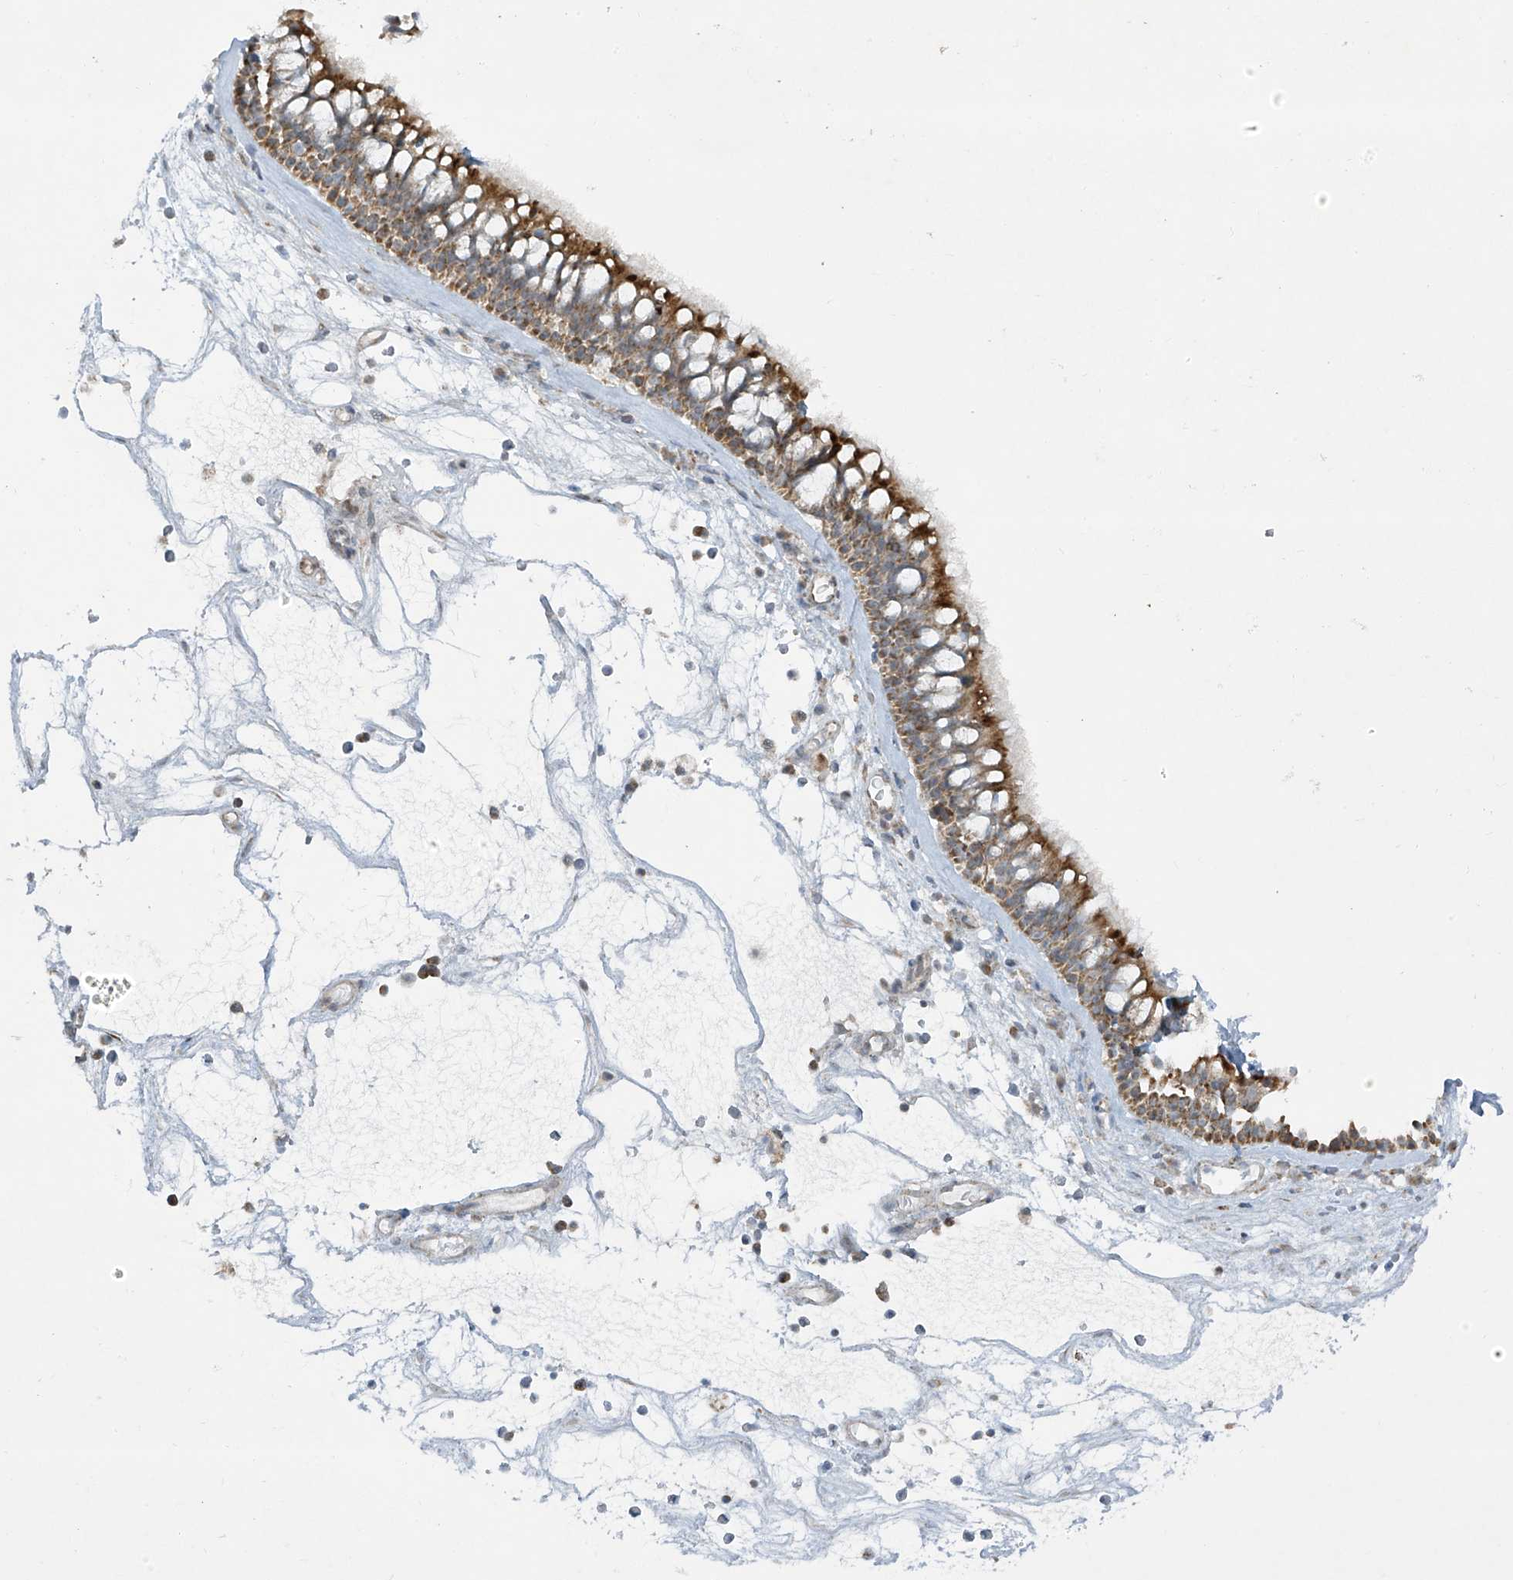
{"staining": {"intensity": "strong", "quantity": ">75%", "location": "cytoplasmic/membranous"}, "tissue": "nasopharynx", "cell_type": "Respiratory epithelial cells", "image_type": "normal", "snomed": [{"axis": "morphology", "description": "Normal tissue, NOS"}, {"axis": "morphology", "description": "Inflammation, NOS"}, {"axis": "morphology", "description": "Malignant melanoma, Metastatic site"}, {"axis": "topography", "description": "Nasopharynx"}], "caption": "Protein staining of unremarkable nasopharynx exhibits strong cytoplasmic/membranous staining in about >75% of respiratory epithelial cells. (DAB IHC with brightfield microscopy, high magnification).", "gene": "SMDT1", "patient": {"sex": "male", "age": 70}}